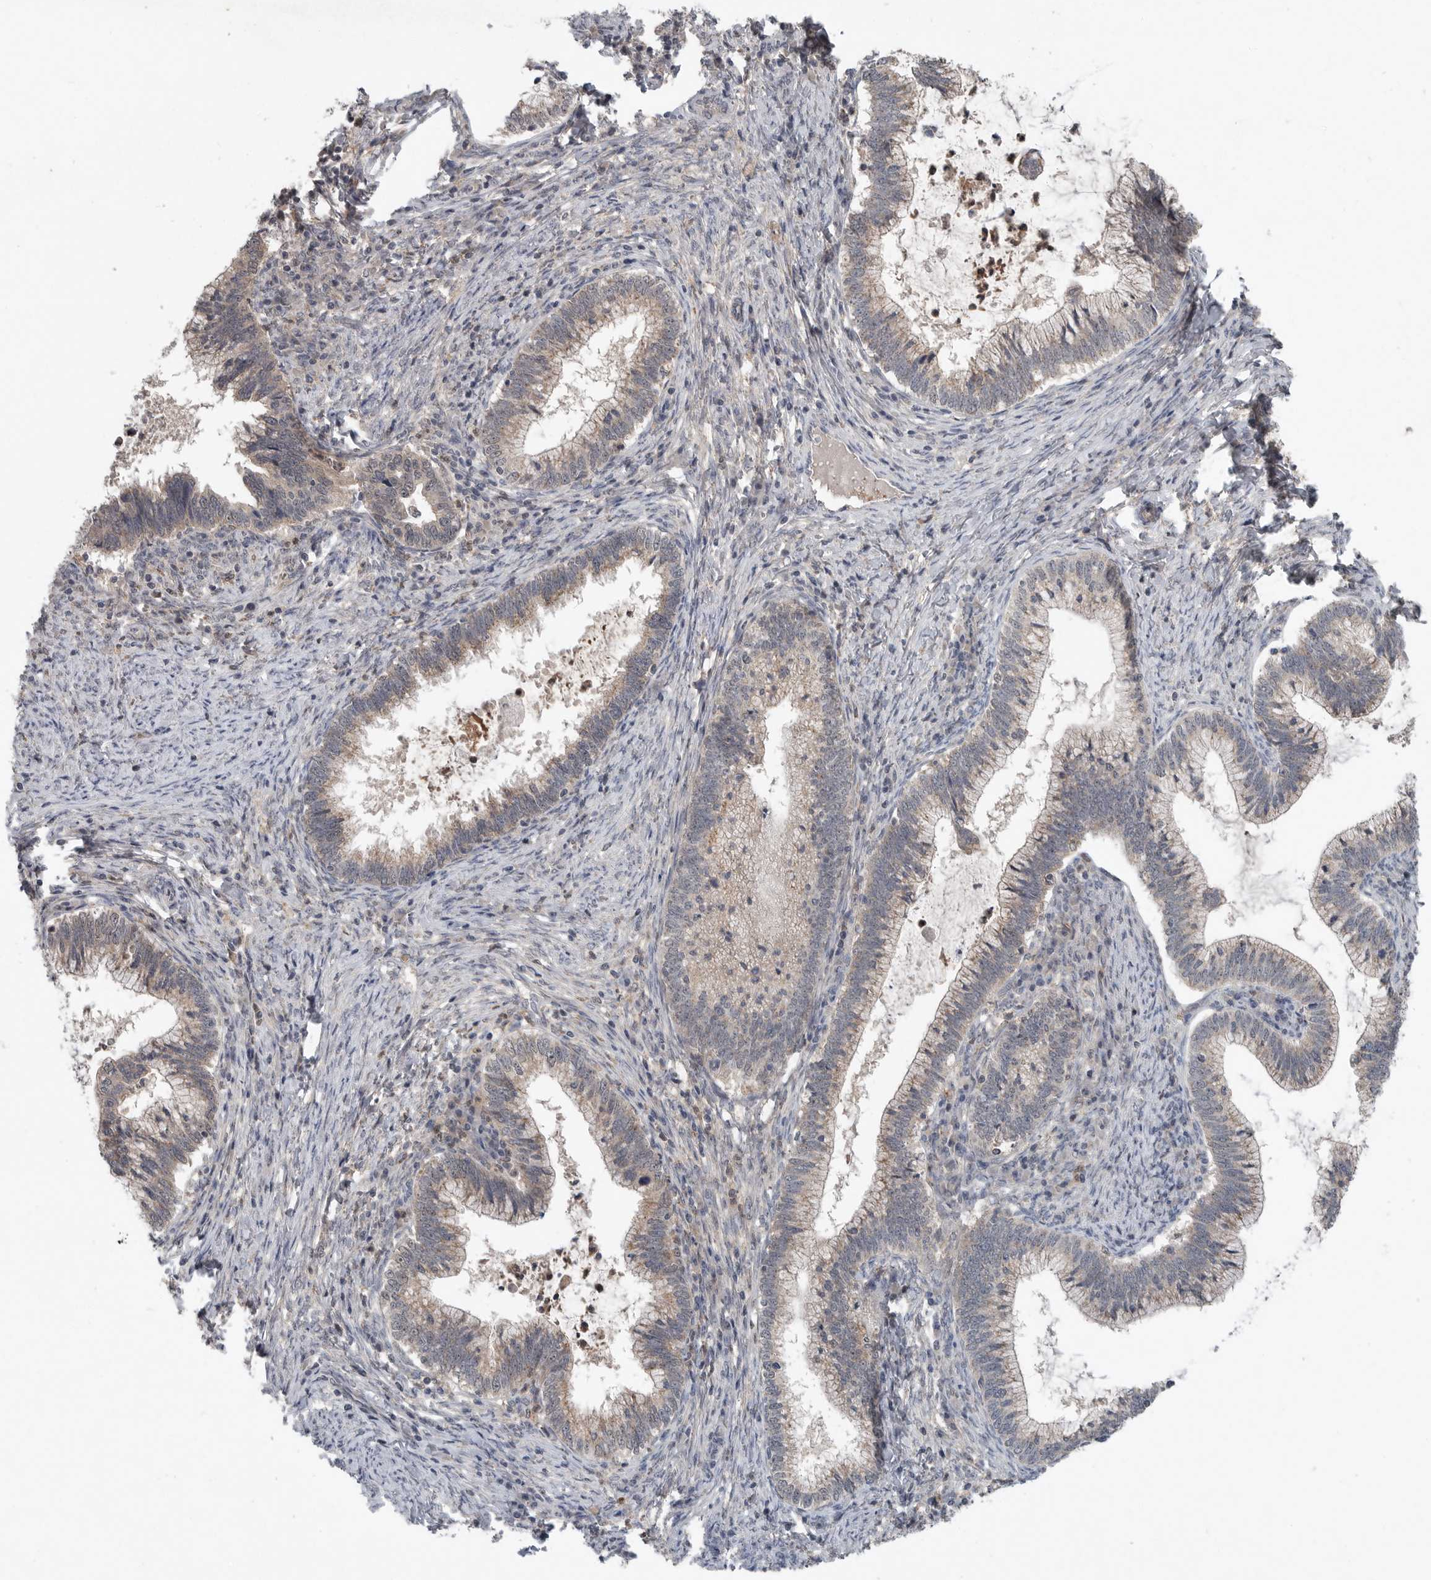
{"staining": {"intensity": "weak", "quantity": ">75%", "location": "cytoplasmic/membranous"}, "tissue": "cervical cancer", "cell_type": "Tumor cells", "image_type": "cancer", "snomed": [{"axis": "morphology", "description": "Adenocarcinoma, NOS"}, {"axis": "topography", "description": "Cervix"}], "caption": "Cervical cancer tissue reveals weak cytoplasmic/membranous staining in about >75% of tumor cells, visualized by immunohistochemistry. (DAB IHC with brightfield microscopy, high magnification).", "gene": "SCP2", "patient": {"sex": "female", "age": 36}}